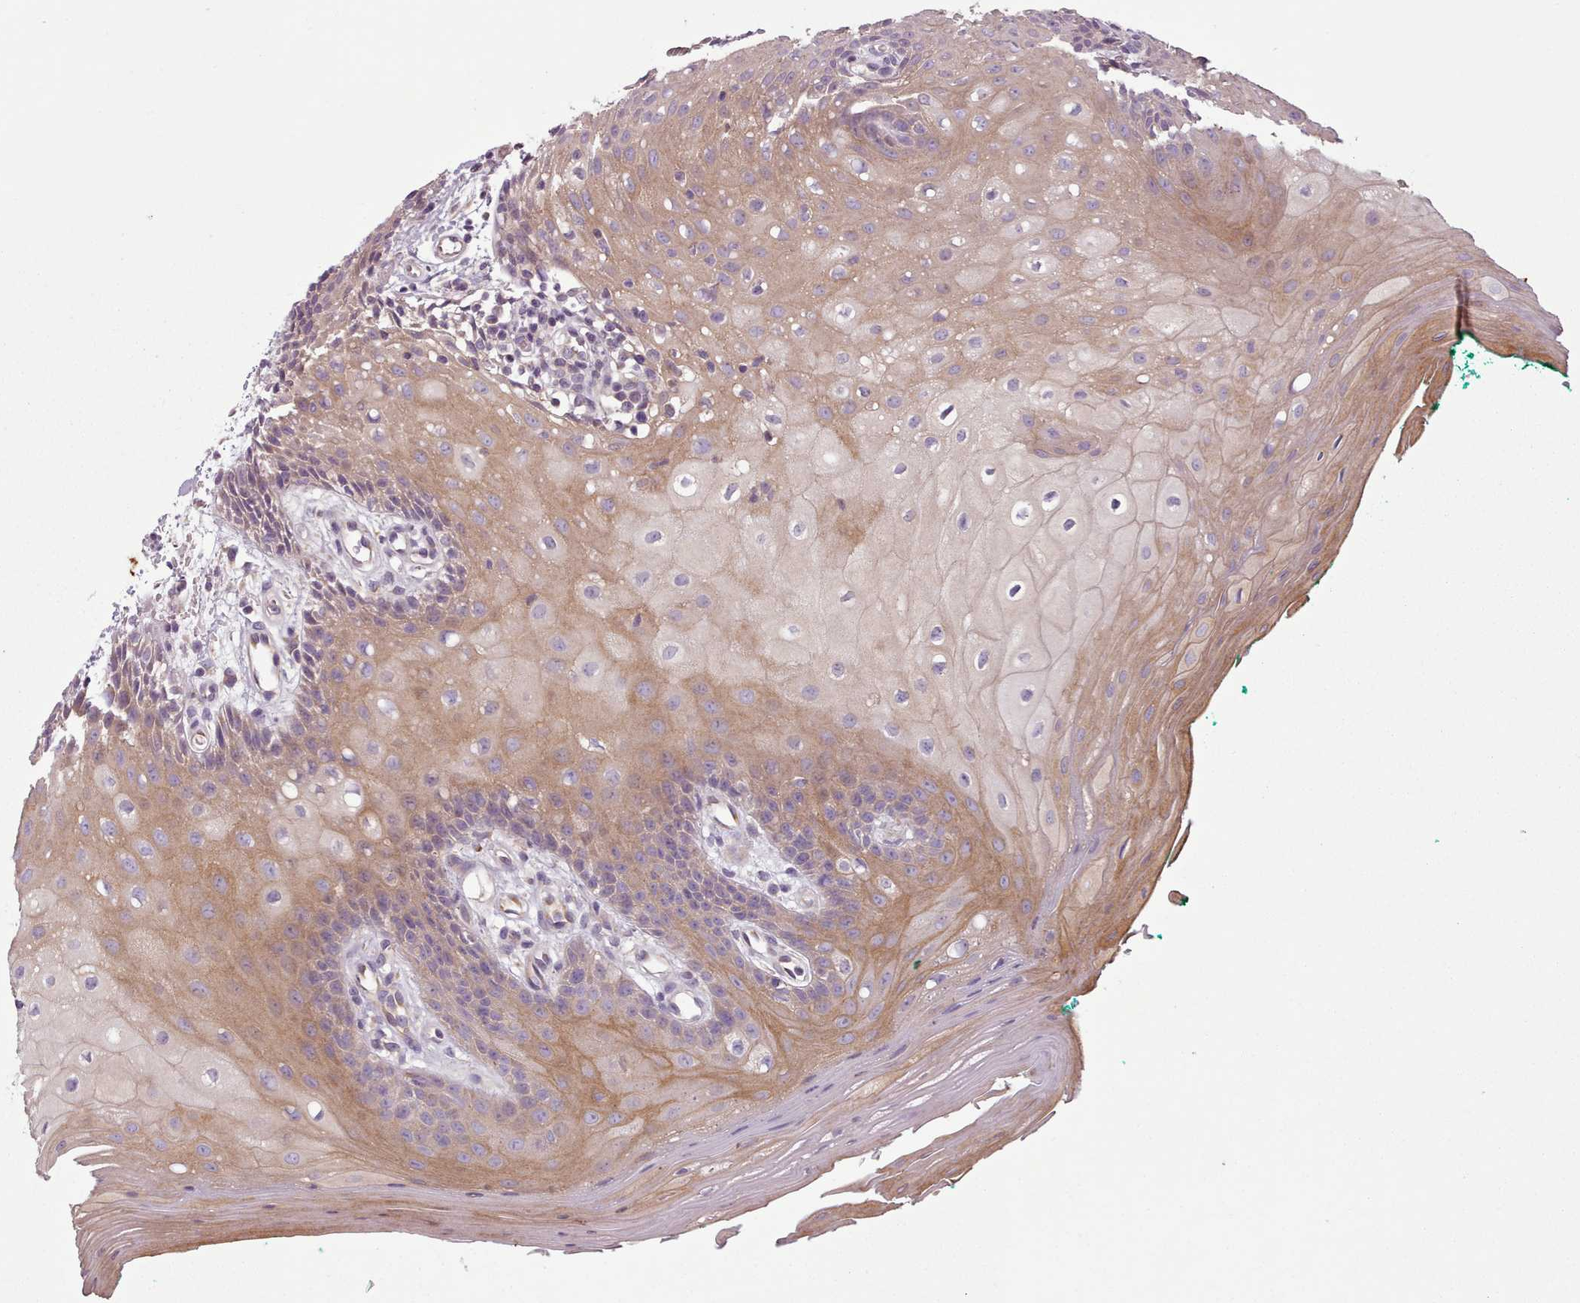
{"staining": {"intensity": "moderate", "quantity": "25%-75%", "location": "cytoplasmic/membranous"}, "tissue": "oral mucosa", "cell_type": "Squamous epithelial cells", "image_type": "normal", "snomed": [{"axis": "morphology", "description": "Normal tissue, NOS"}, {"axis": "morphology", "description": "Squamous cell carcinoma, NOS"}, {"axis": "topography", "description": "Oral tissue"}, {"axis": "topography", "description": "Tounge, NOS"}, {"axis": "topography", "description": "Head-Neck"}], "caption": "Immunohistochemistry (DAB) staining of benign human oral mucosa shows moderate cytoplasmic/membranous protein staining in about 25%-75% of squamous epithelial cells. Immunohistochemistry stains the protein in brown and the nuclei are stained blue.", "gene": "NT5DC2", "patient": {"sex": "male", "age": 79}}